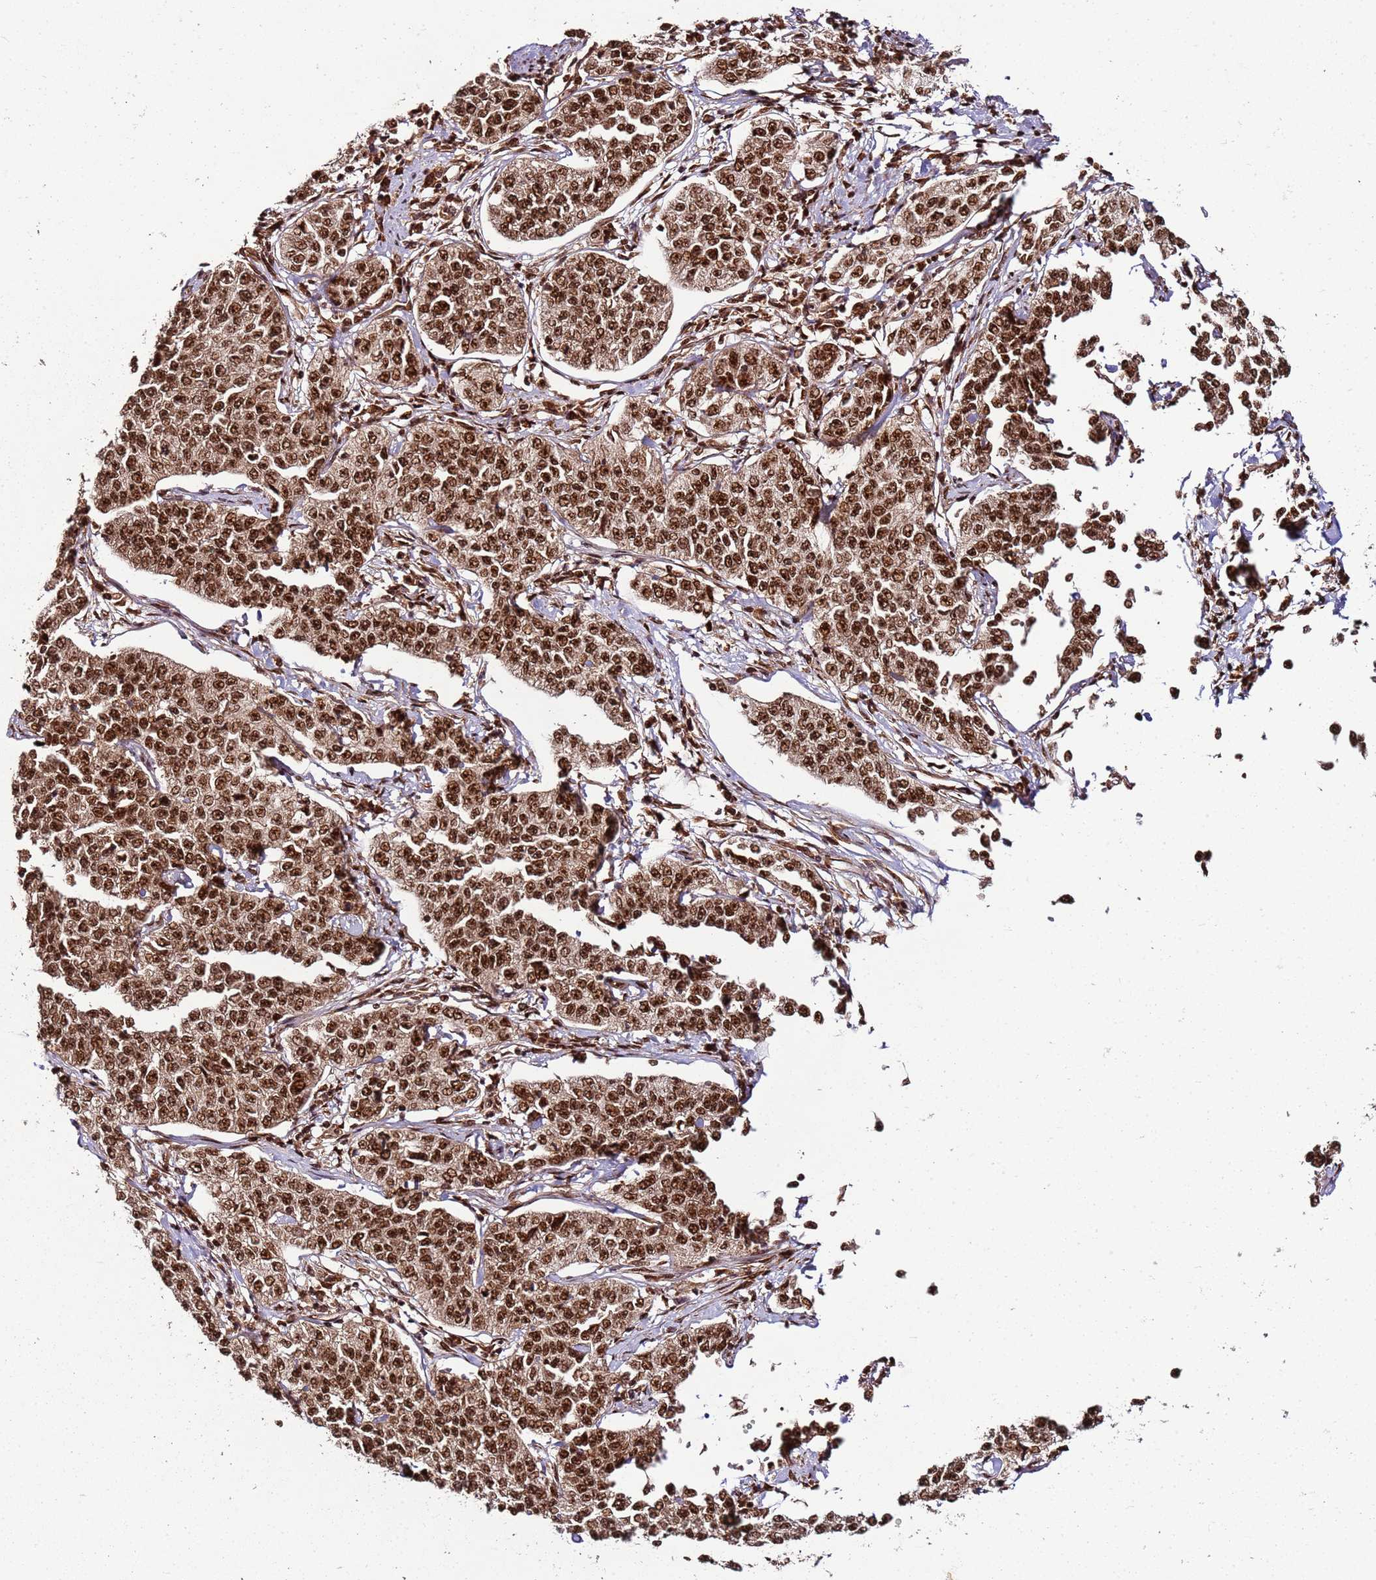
{"staining": {"intensity": "strong", "quantity": ">75%", "location": "nuclear"}, "tissue": "cervical cancer", "cell_type": "Tumor cells", "image_type": "cancer", "snomed": [{"axis": "morphology", "description": "Squamous cell carcinoma, NOS"}, {"axis": "topography", "description": "Cervix"}], "caption": "Immunohistochemistry (DAB (3,3'-diaminobenzidine)) staining of cervical squamous cell carcinoma demonstrates strong nuclear protein expression in about >75% of tumor cells.", "gene": "XRN2", "patient": {"sex": "female", "age": 35}}